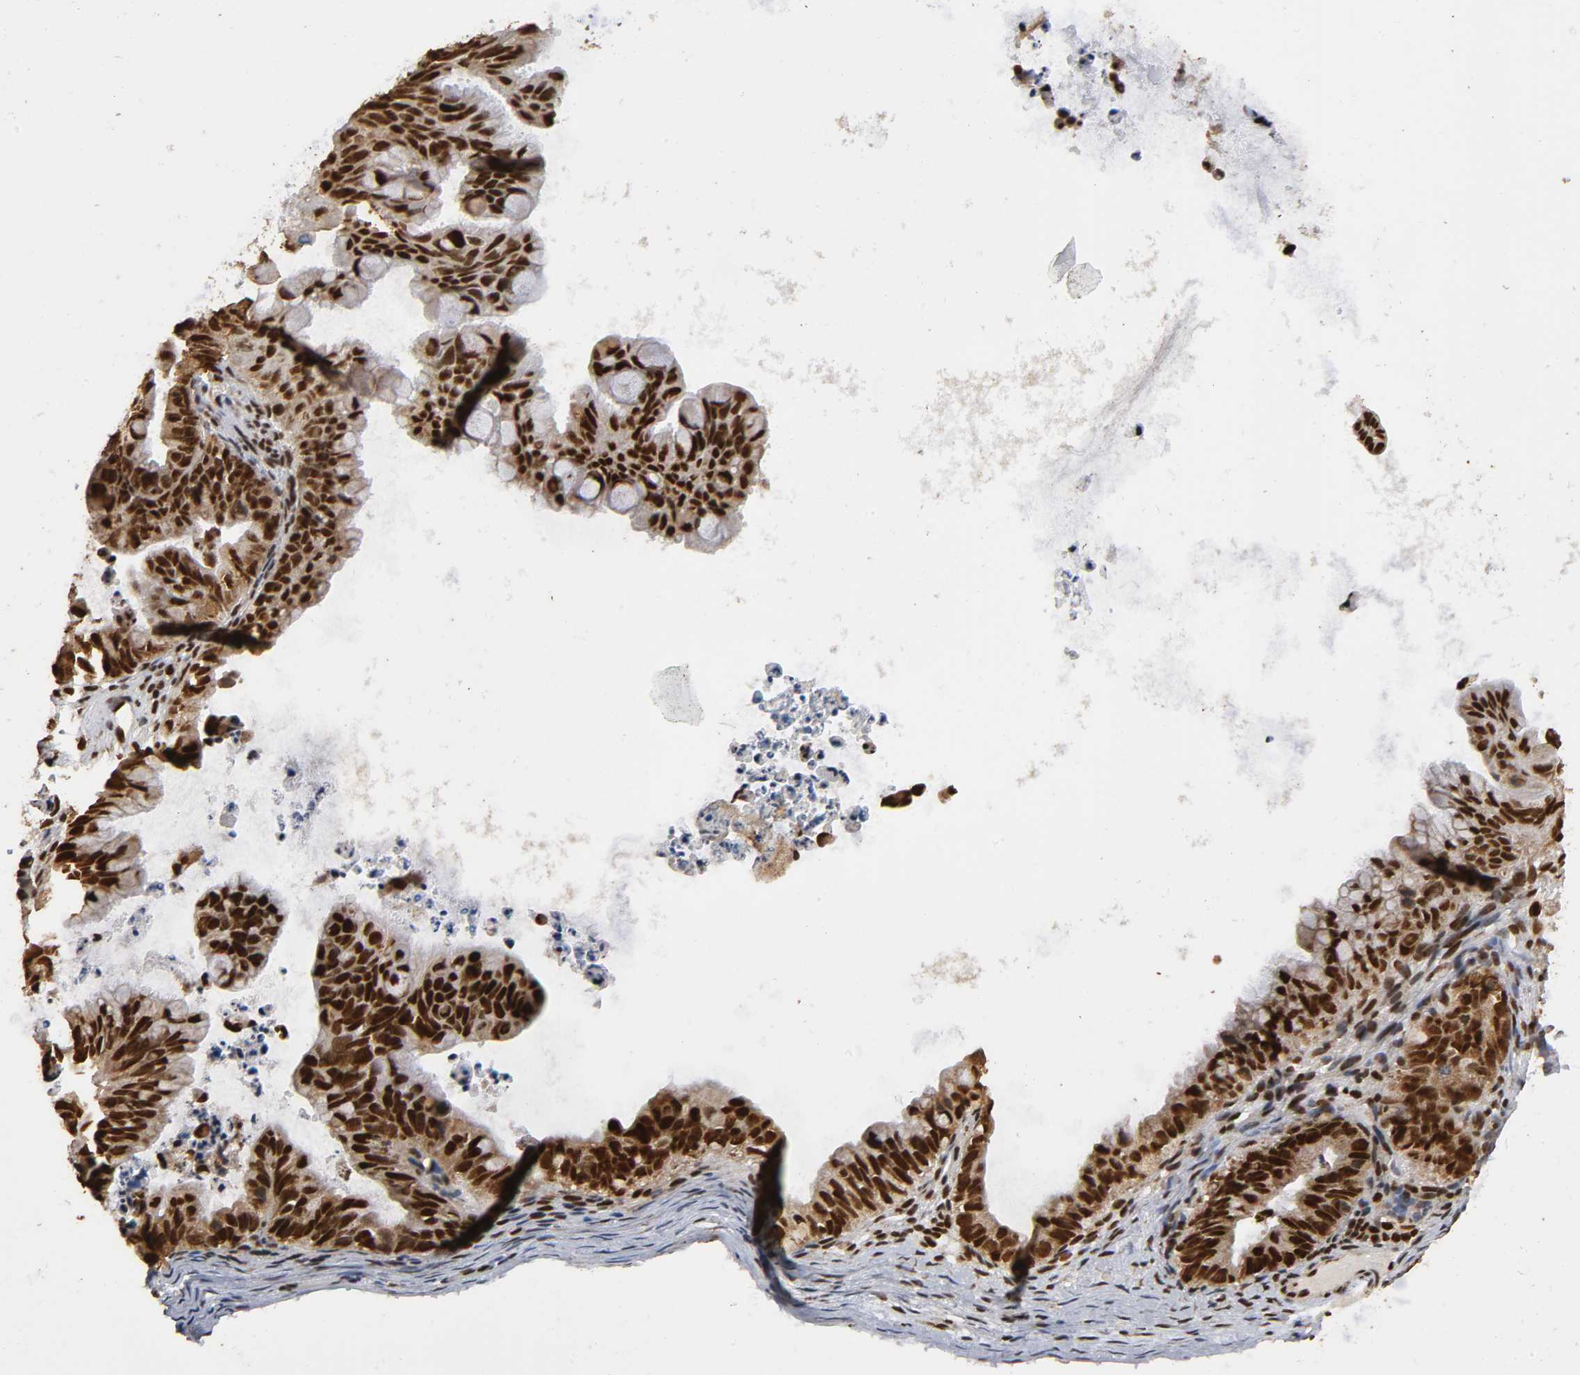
{"staining": {"intensity": "strong", "quantity": ">75%", "location": "cytoplasmic/membranous,nuclear"}, "tissue": "ovarian cancer", "cell_type": "Tumor cells", "image_type": "cancer", "snomed": [{"axis": "morphology", "description": "Cystadenocarcinoma, mucinous, NOS"}, {"axis": "topography", "description": "Ovary"}], "caption": "Tumor cells reveal high levels of strong cytoplasmic/membranous and nuclear expression in approximately >75% of cells in ovarian mucinous cystadenocarcinoma.", "gene": "RNF122", "patient": {"sex": "female", "age": 36}}